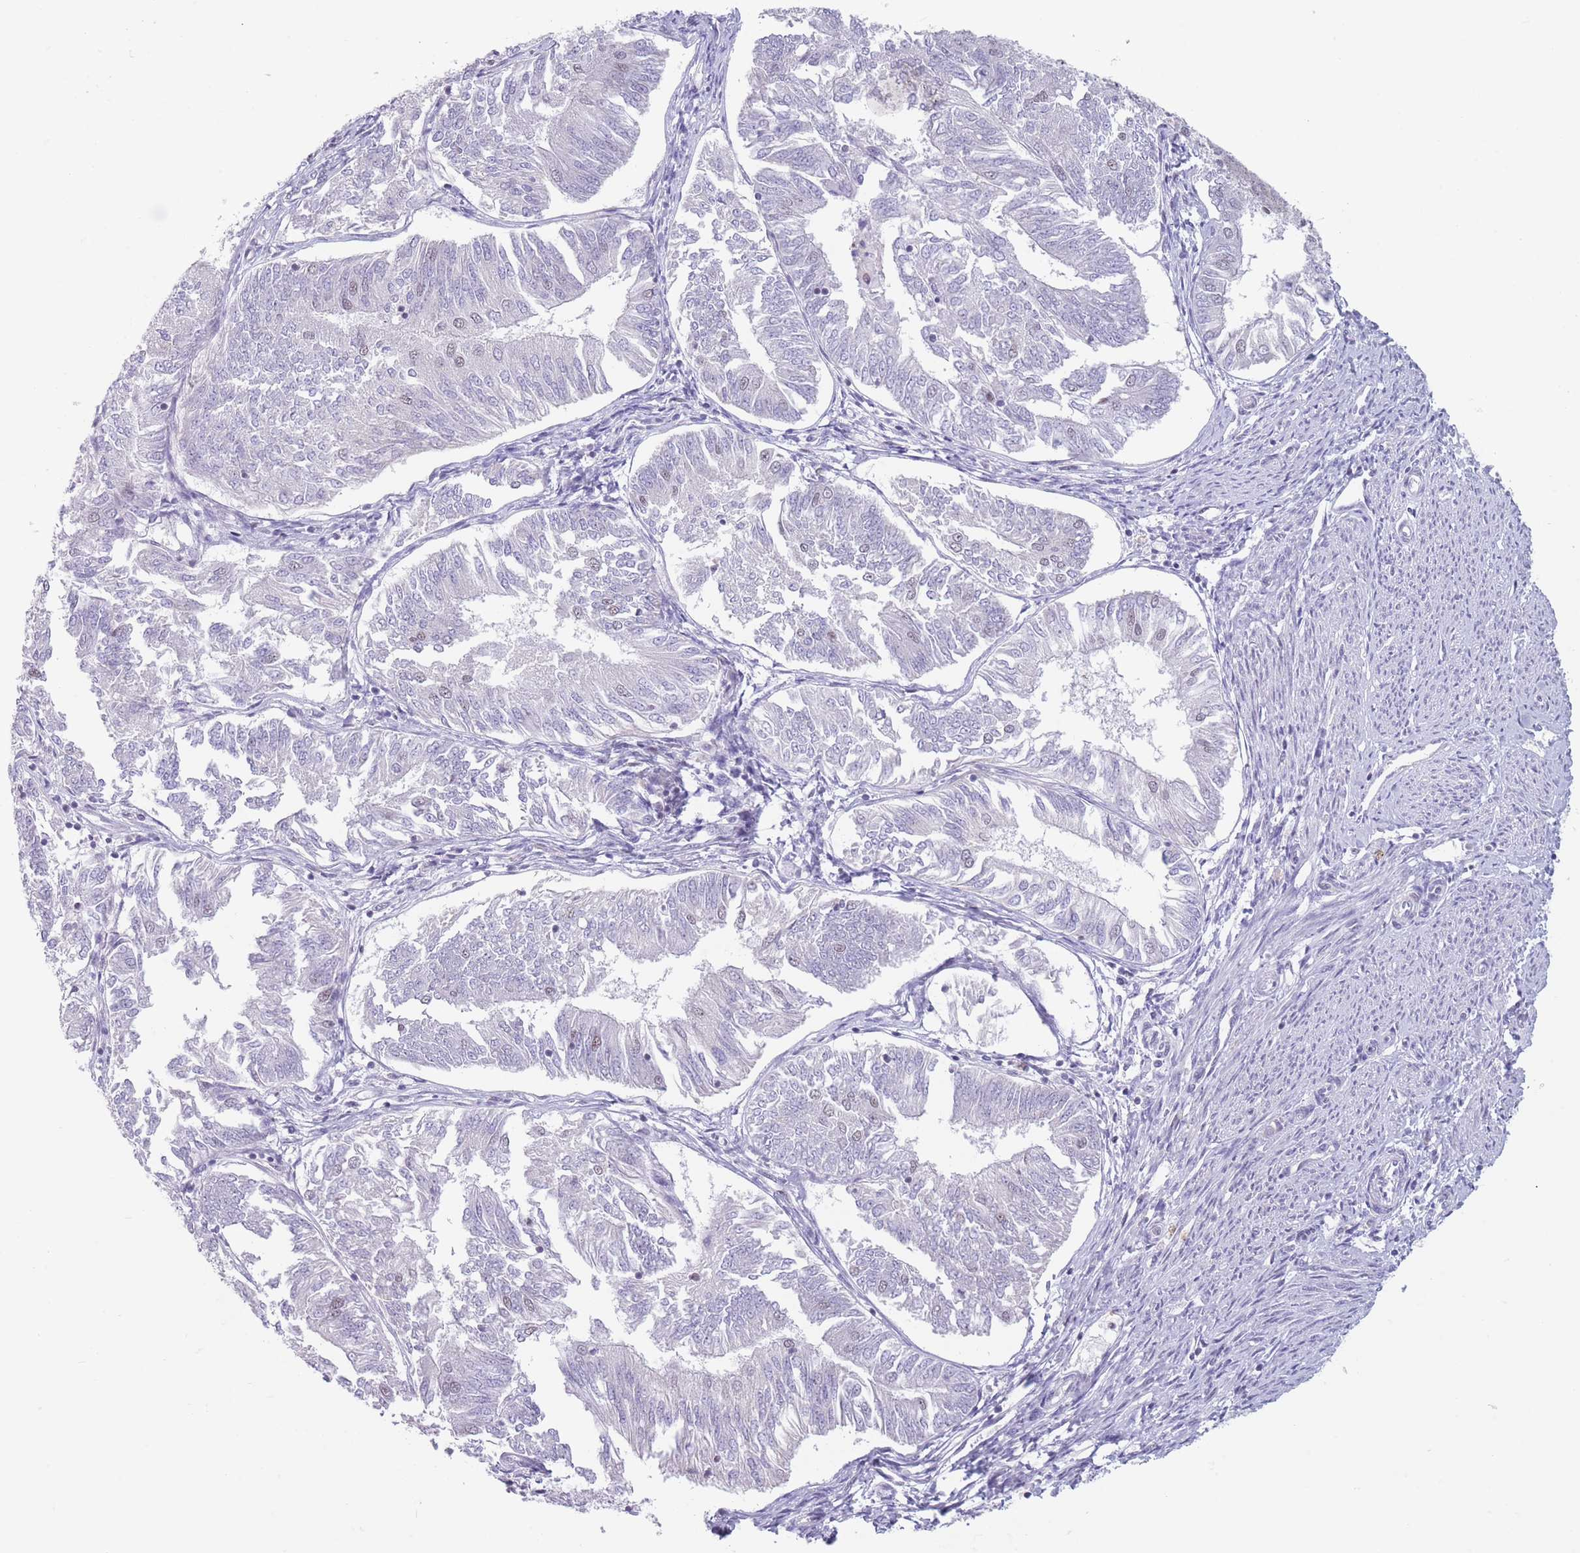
{"staining": {"intensity": "negative", "quantity": "none", "location": "none"}, "tissue": "endometrial cancer", "cell_type": "Tumor cells", "image_type": "cancer", "snomed": [{"axis": "morphology", "description": "Adenocarcinoma, NOS"}, {"axis": "topography", "description": "Endometrium"}], "caption": "There is no significant positivity in tumor cells of adenocarcinoma (endometrial).", "gene": "ARID3B", "patient": {"sex": "female", "age": 58}}